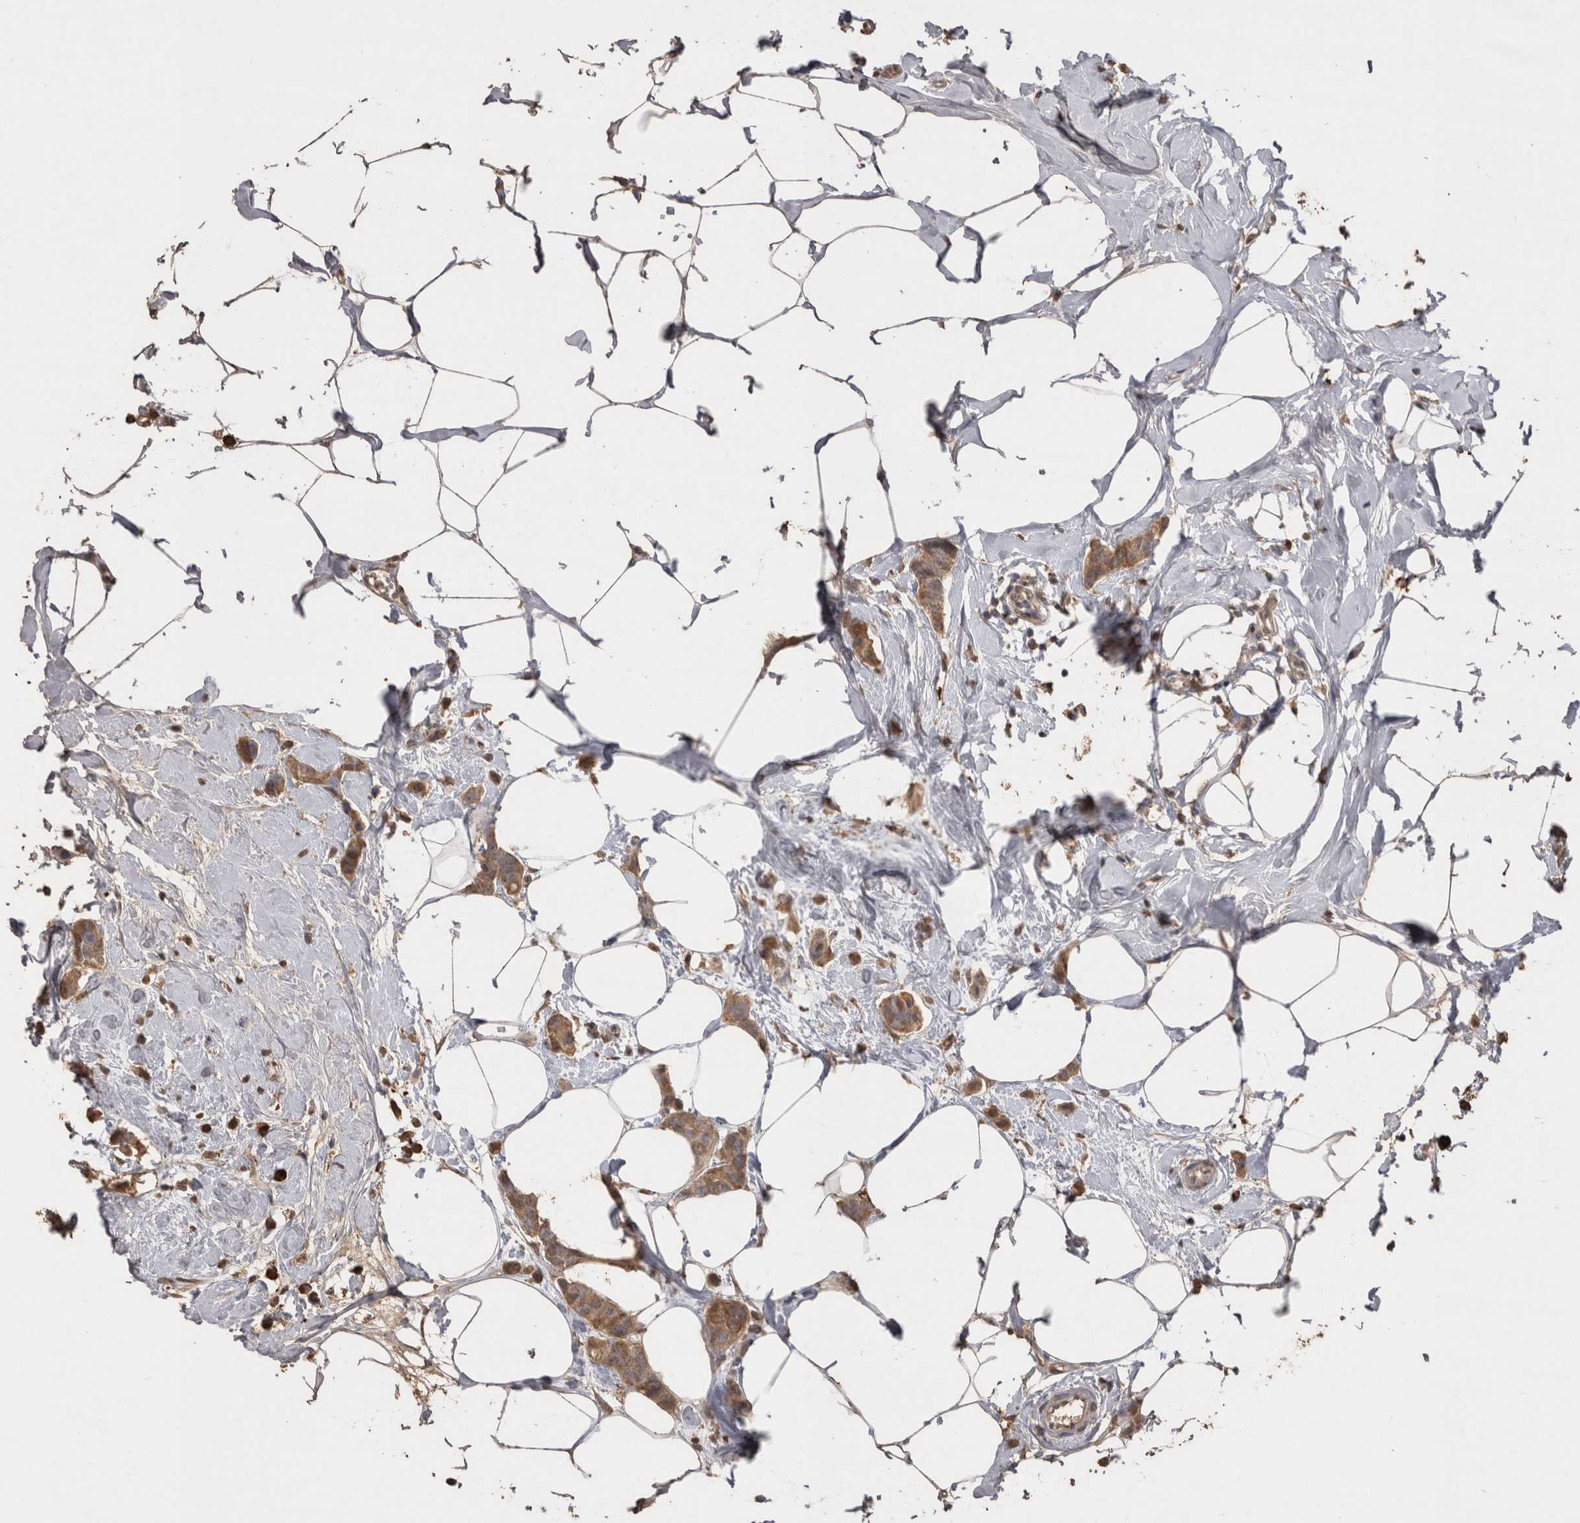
{"staining": {"intensity": "moderate", "quantity": ">75%", "location": "cytoplasmic/membranous"}, "tissue": "breast cancer", "cell_type": "Tumor cells", "image_type": "cancer", "snomed": [{"axis": "morphology", "description": "Normal tissue, NOS"}, {"axis": "morphology", "description": "Duct carcinoma"}, {"axis": "topography", "description": "Breast"}], "caption": "Moderate cytoplasmic/membranous staining for a protein is identified in approximately >75% of tumor cells of intraductal carcinoma (breast) using immunohistochemistry.", "gene": "CRELD2", "patient": {"sex": "female", "age": 50}}